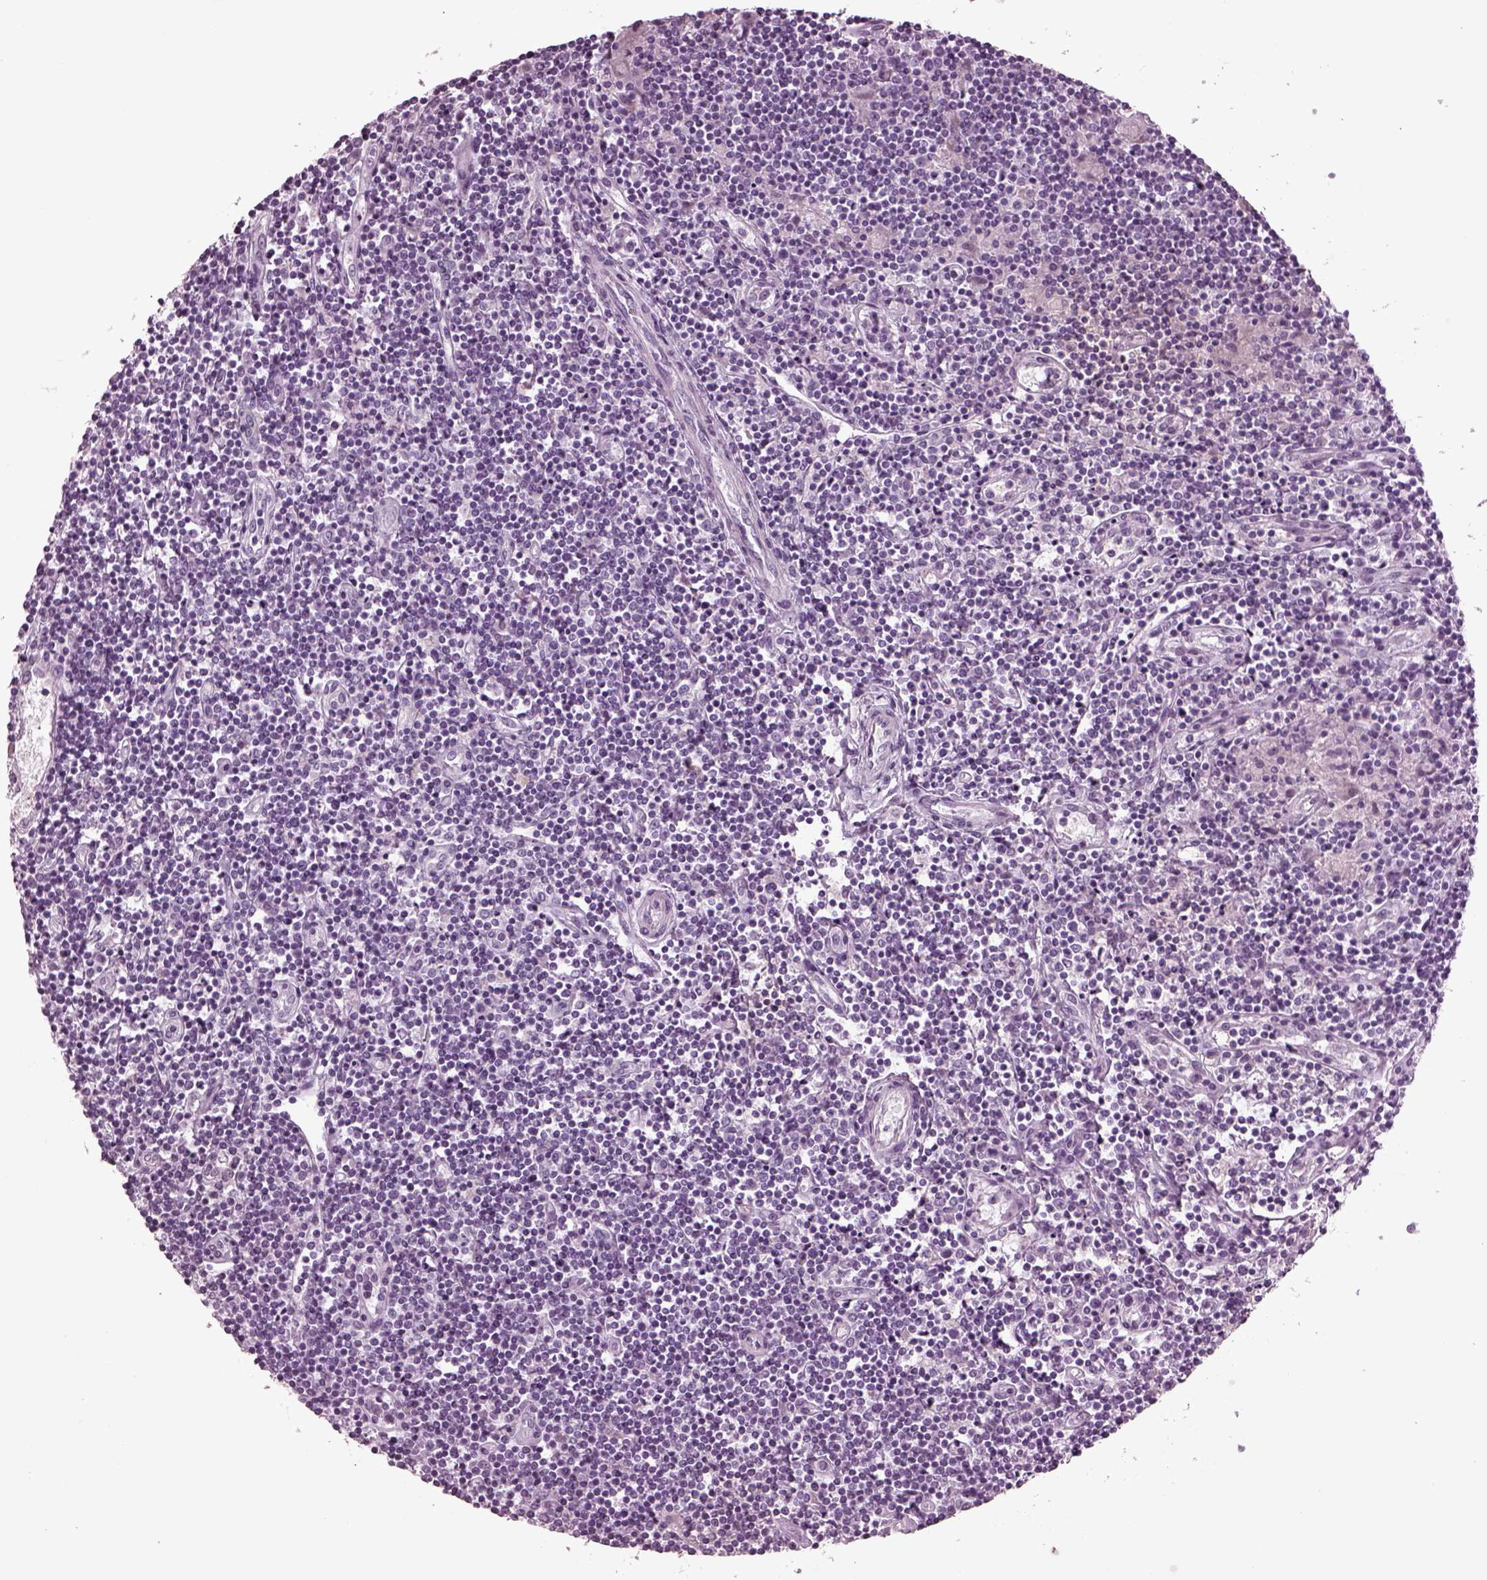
{"staining": {"intensity": "negative", "quantity": "none", "location": "none"}, "tissue": "lymphoma", "cell_type": "Tumor cells", "image_type": "cancer", "snomed": [{"axis": "morphology", "description": "Hodgkin's disease, NOS"}, {"axis": "topography", "description": "Lymph node"}], "caption": "Lymphoma stained for a protein using immunohistochemistry (IHC) displays no positivity tumor cells.", "gene": "SLC6A17", "patient": {"sex": "male", "age": 40}}